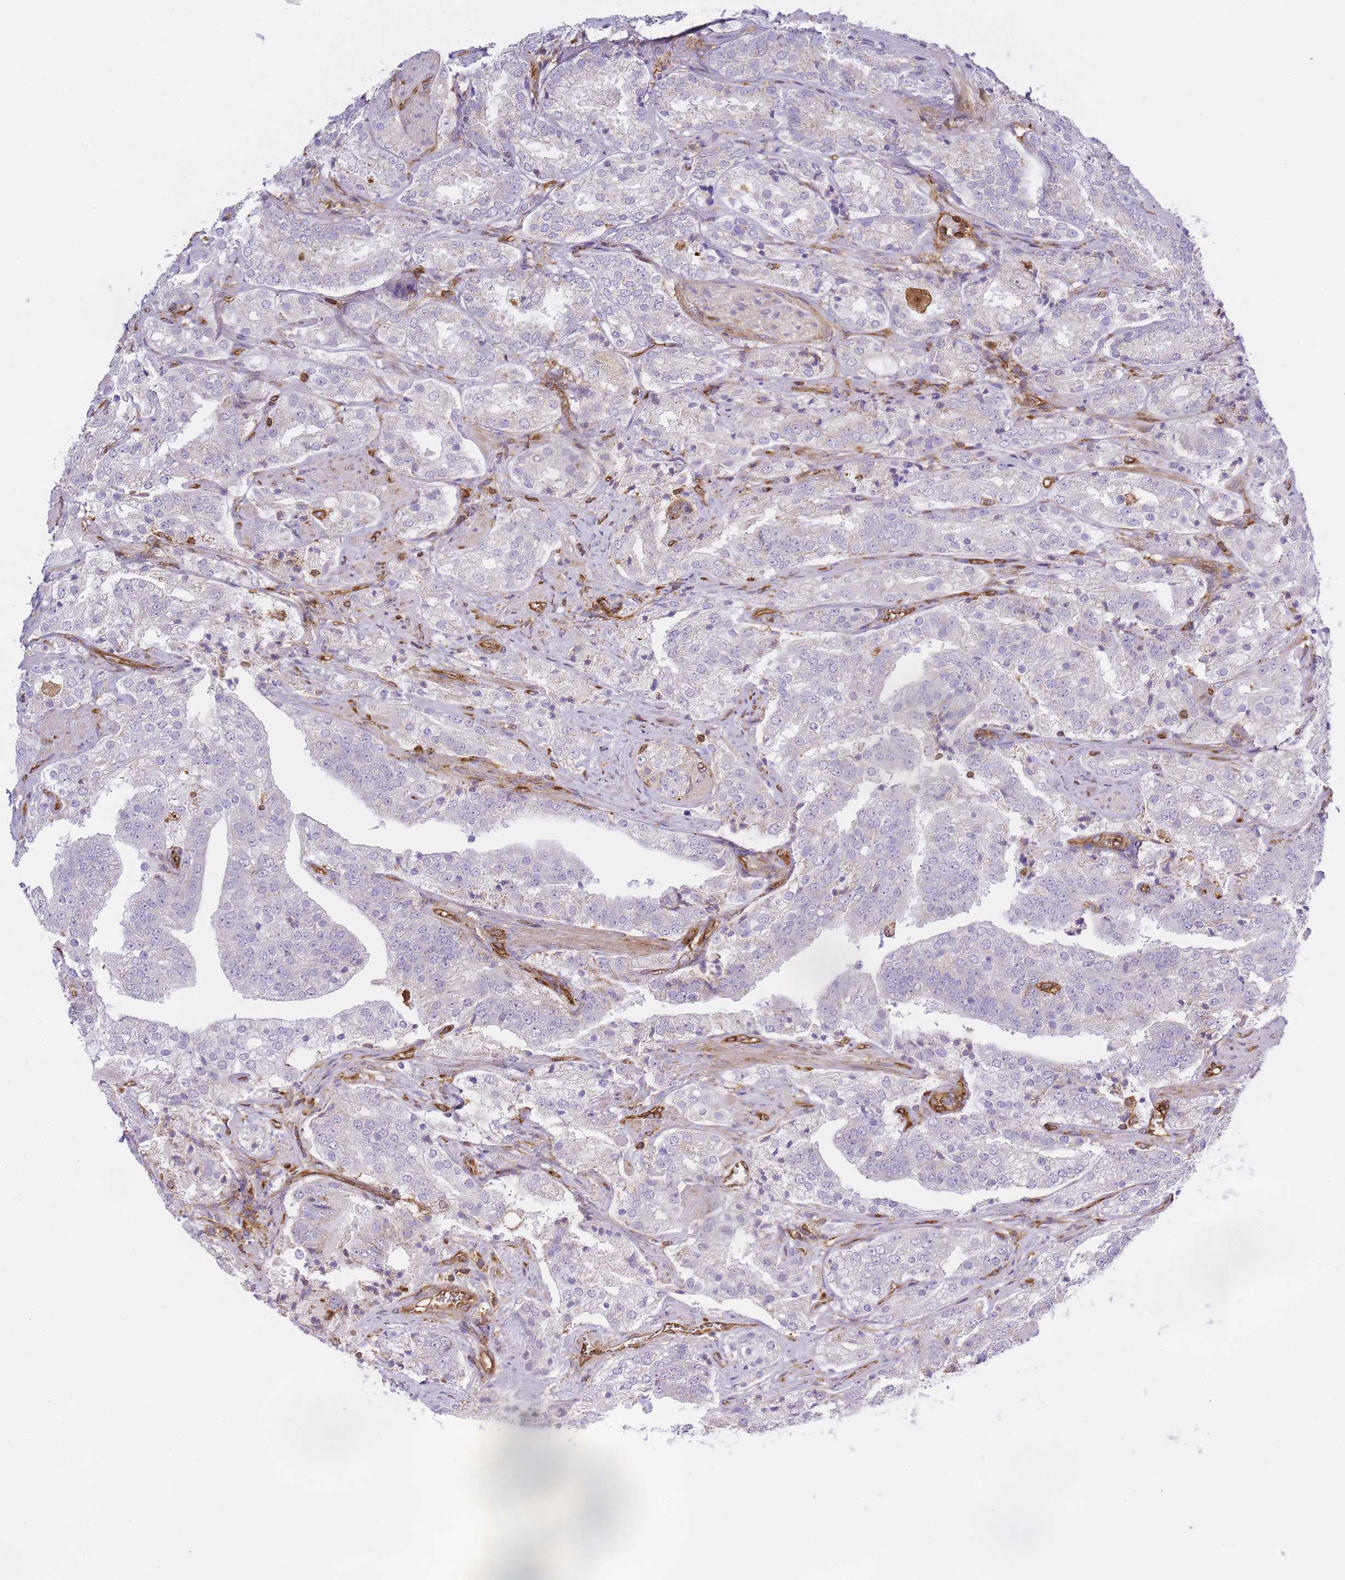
{"staining": {"intensity": "negative", "quantity": "none", "location": "none"}, "tissue": "prostate cancer", "cell_type": "Tumor cells", "image_type": "cancer", "snomed": [{"axis": "morphology", "description": "Adenocarcinoma, High grade"}, {"axis": "topography", "description": "Prostate"}], "caption": "DAB immunohistochemical staining of human prostate cancer exhibits no significant positivity in tumor cells. (DAB (3,3'-diaminobenzidine) immunohistochemistry with hematoxylin counter stain).", "gene": "MSN", "patient": {"sex": "male", "age": 63}}